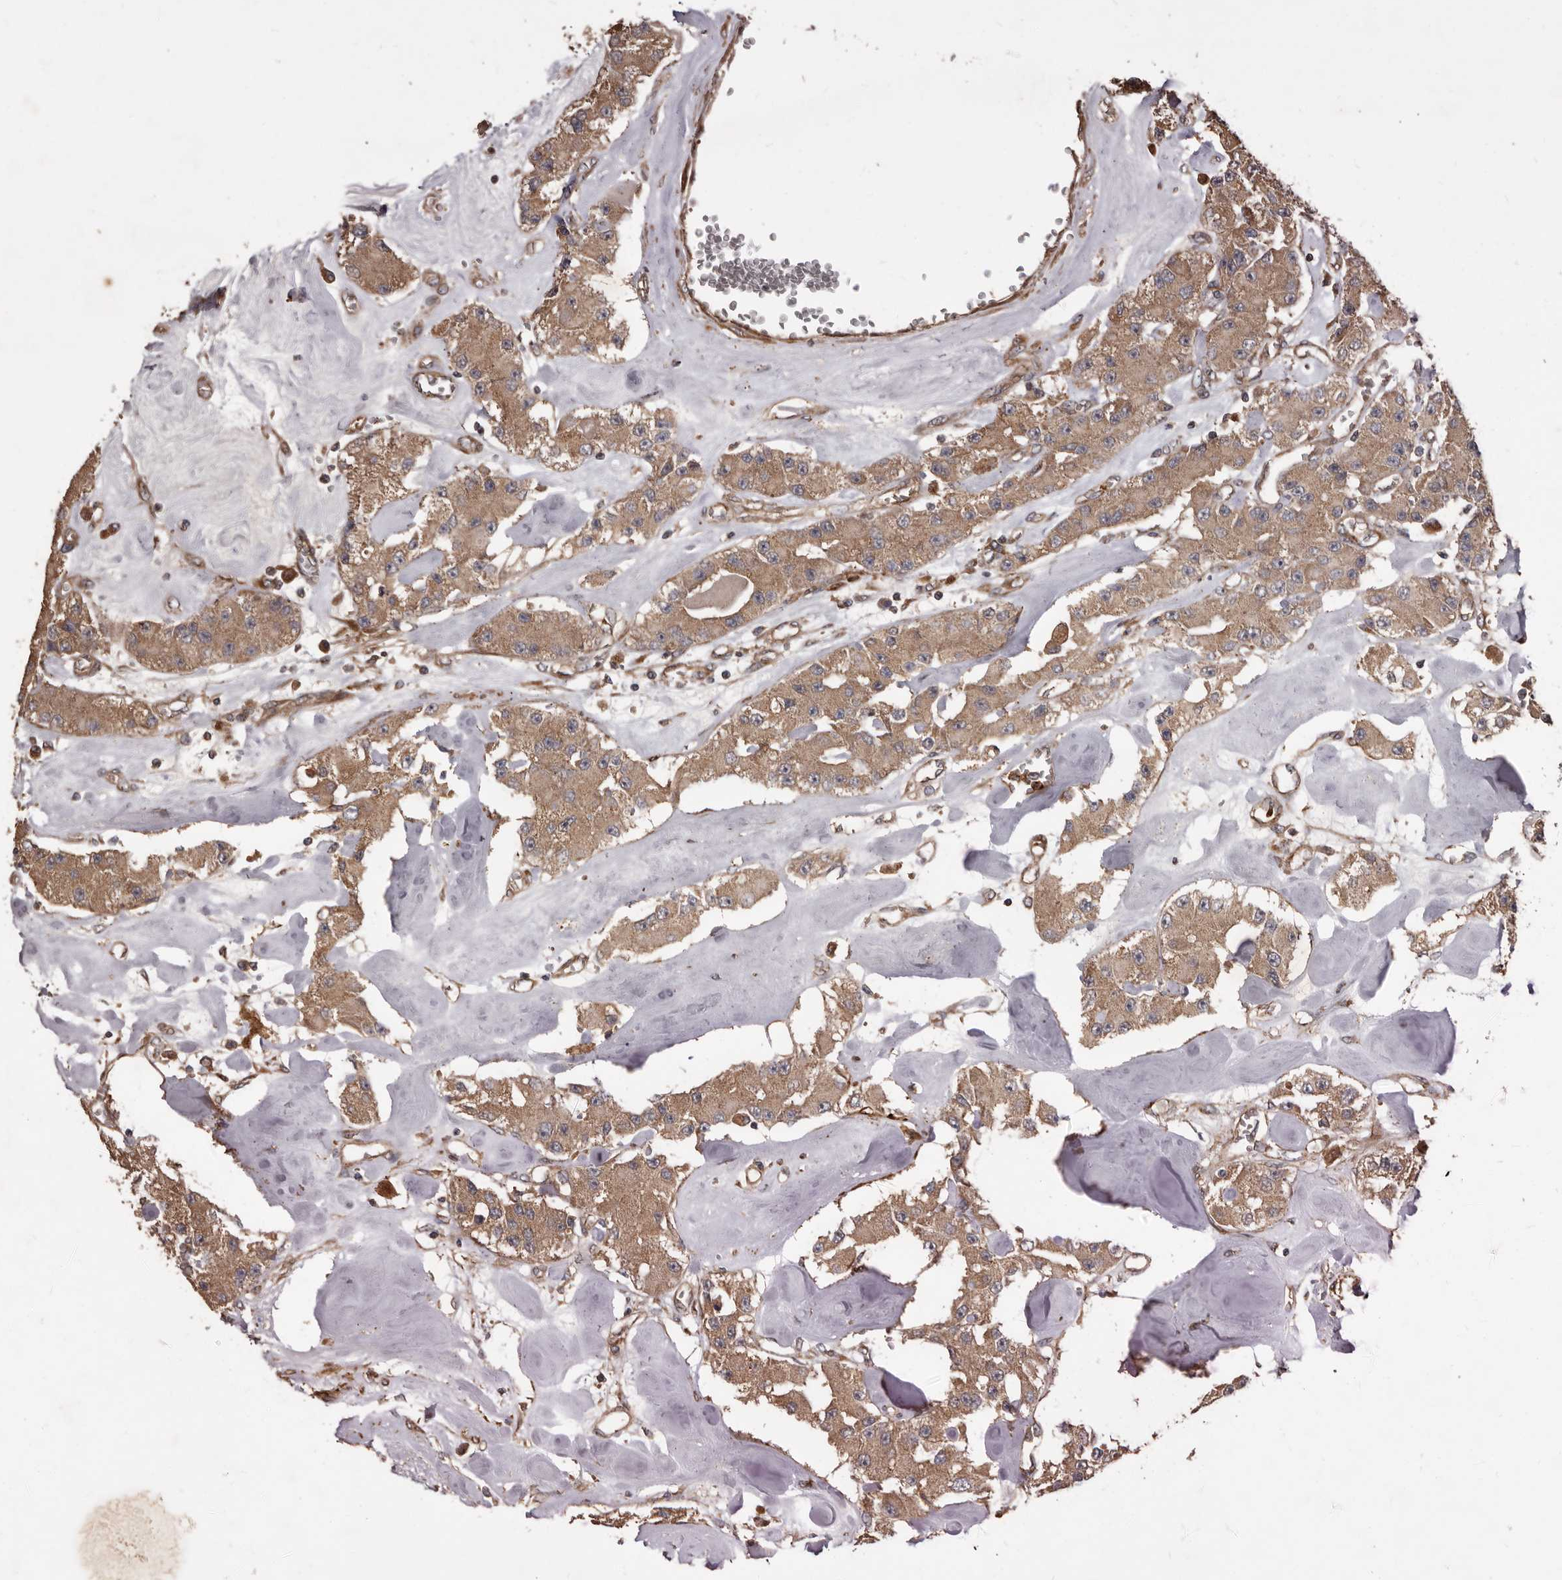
{"staining": {"intensity": "moderate", "quantity": ">75%", "location": "cytoplasmic/membranous"}, "tissue": "carcinoid", "cell_type": "Tumor cells", "image_type": "cancer", "snomed": [{"axis": "morphology", "description": "Carcinoid, malignant, NOS"}, {"axis": "topography", "description": "Pancreas"}], "caption": "Immunohistochemistry staining of carcinoid, which exhibits medium levels of moderate cytoplasmic/membranous positivity in approximately >75% of tumor cells indicating moderate cytoplasmic/membranous protein positivity. The staining was performed using DAB (3,3'-diaminobenzidine) (brown) for protein detection and nuclei were counterstained in hematoxylin (blue).", "gene": "ARHGEF5", "patient": {"sex": "male", "age": 41}}